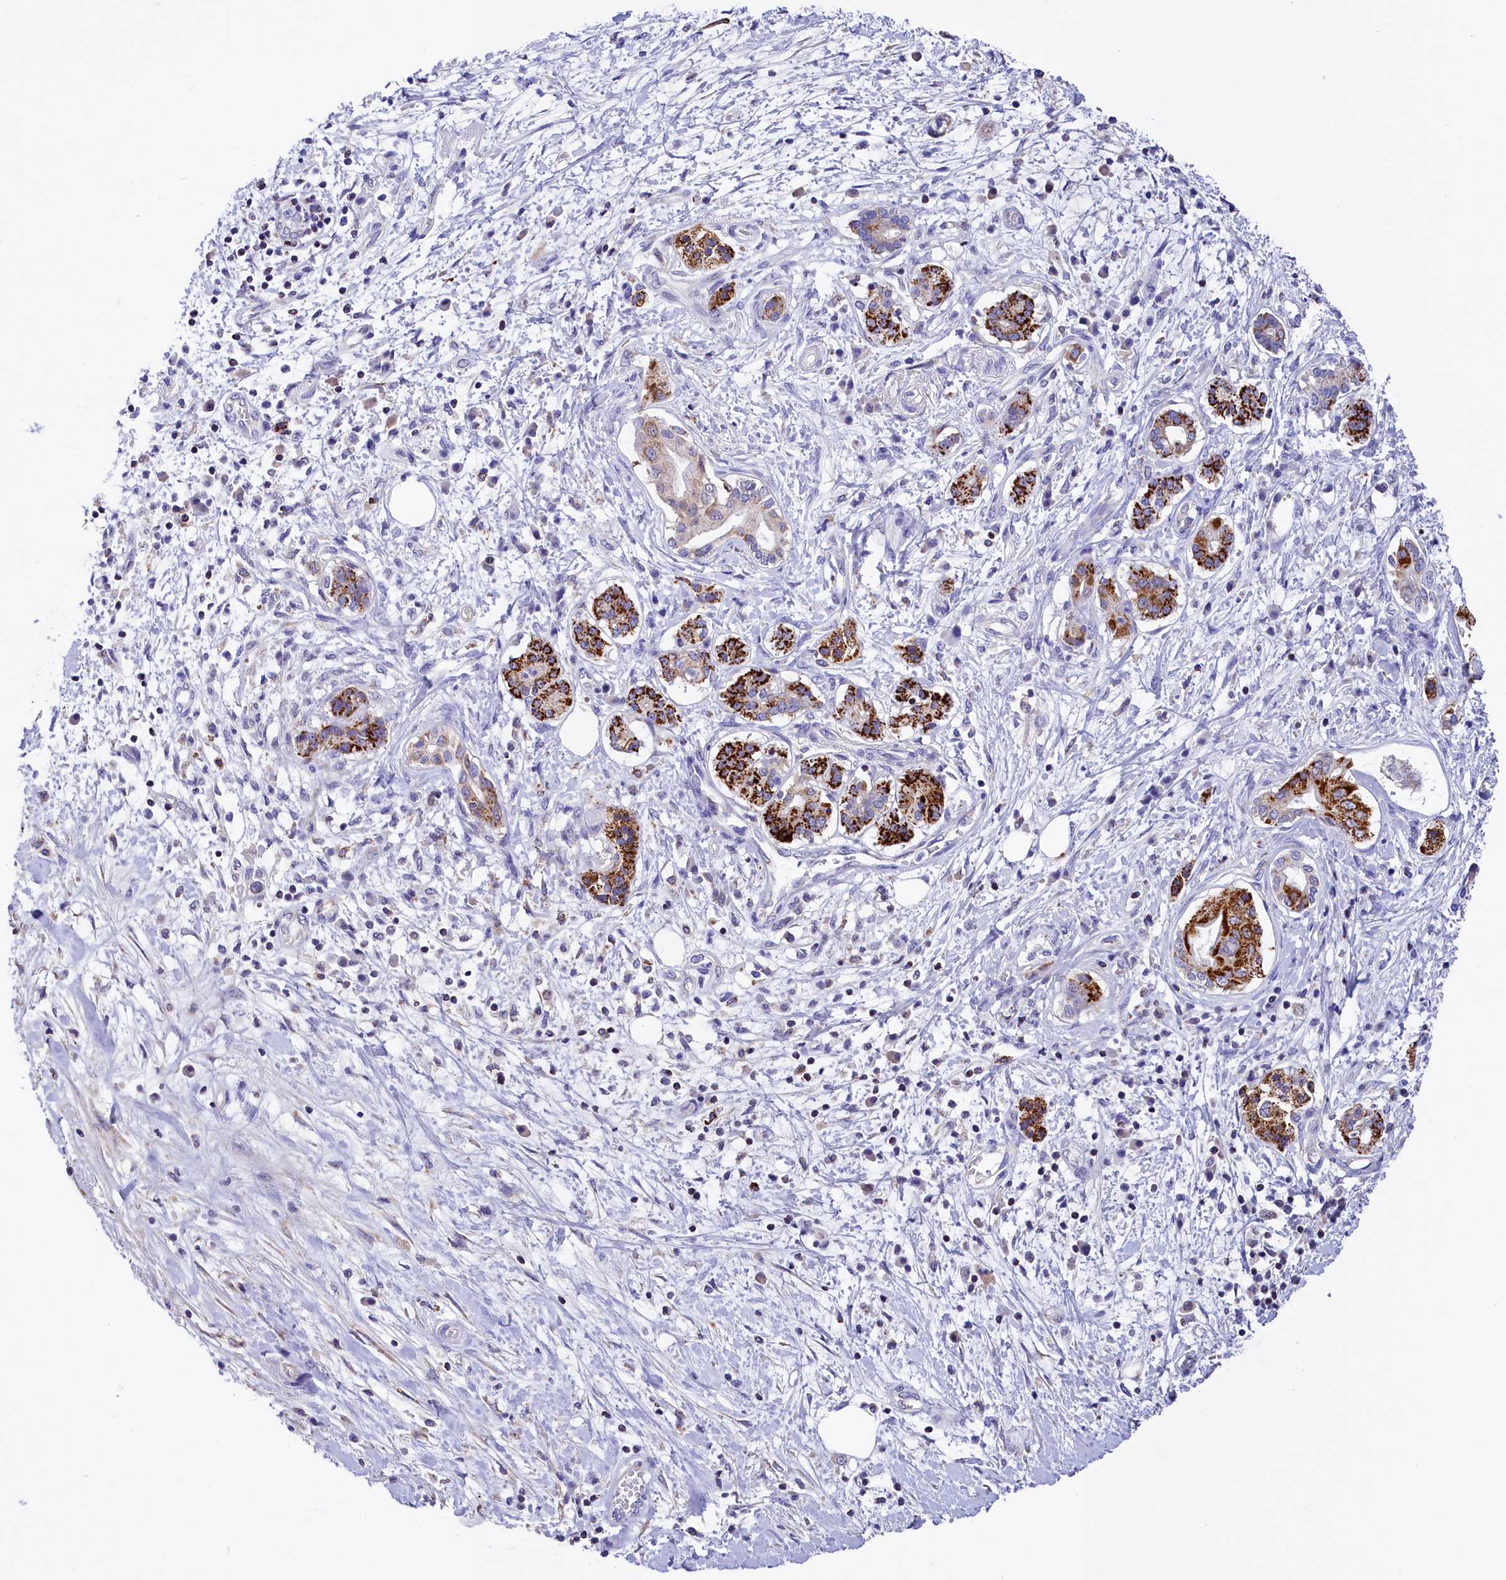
{"staining": {"intensity": "strong", "quantity": ">75%", "location": "cytoplasmic/membranous"}, "tissue": "pancreatic cancer", "cell_type": "Tumor cells", "image_type": "cancer", "snomed": [{"axis": "morphology", "description": "Adenocarcinoma, NOS"}, {"axis": "topography", "description": "Pancreas"}], "caption": "Immunohistochemical staining of human pancreatic cancer (adenocarcinoma) shows strong cytoplasmic/membranous protein staining in about >75% of tumor cells. The staining is performed using DAB (3,3'-diaminobenzidine) brown chromogen to label protein expression. The nuclei are counter-stained blue using hematoxylin.", "gene": "ABAT", "patient": {"sex": "female", "age": 73}}